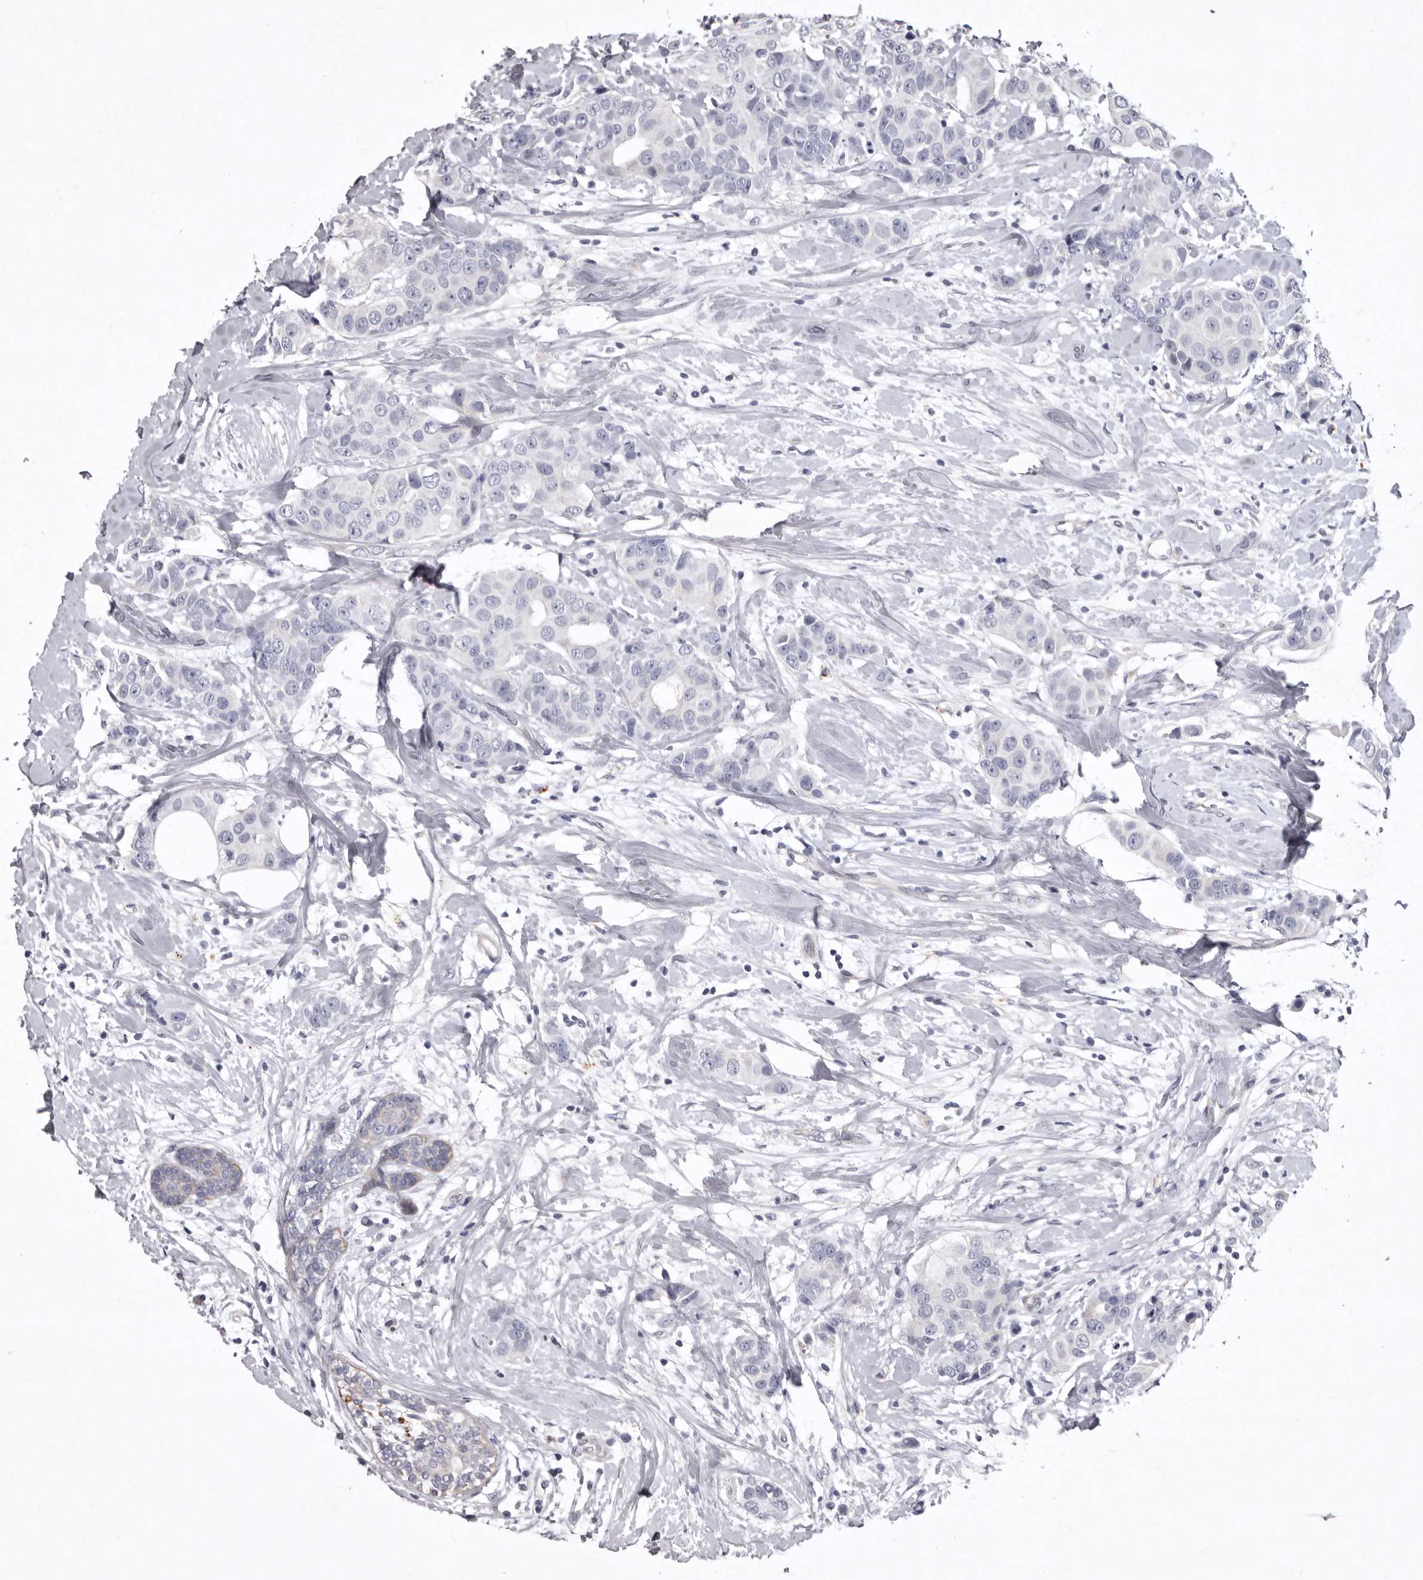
{"staining": {"intensity": "negative", "quantity": "none", "location": "none"}, "tissue": "breast cancer", "cell_type": "Tumor cells", "image_type": "cancer", "snomed": [{"axis": "morphology", "description": "Normal tissue, NOS"}, {"axis": "morphology", "description": "Duct carcinoma"}, {"axis": "topography", "description": "Breast"}], "caption": "Tumor cells show no significant protein staining in invasive ductal carcinoma (breast).", "gene": "NKAIN4", "patient": {"sex": "female", "age": 39}}